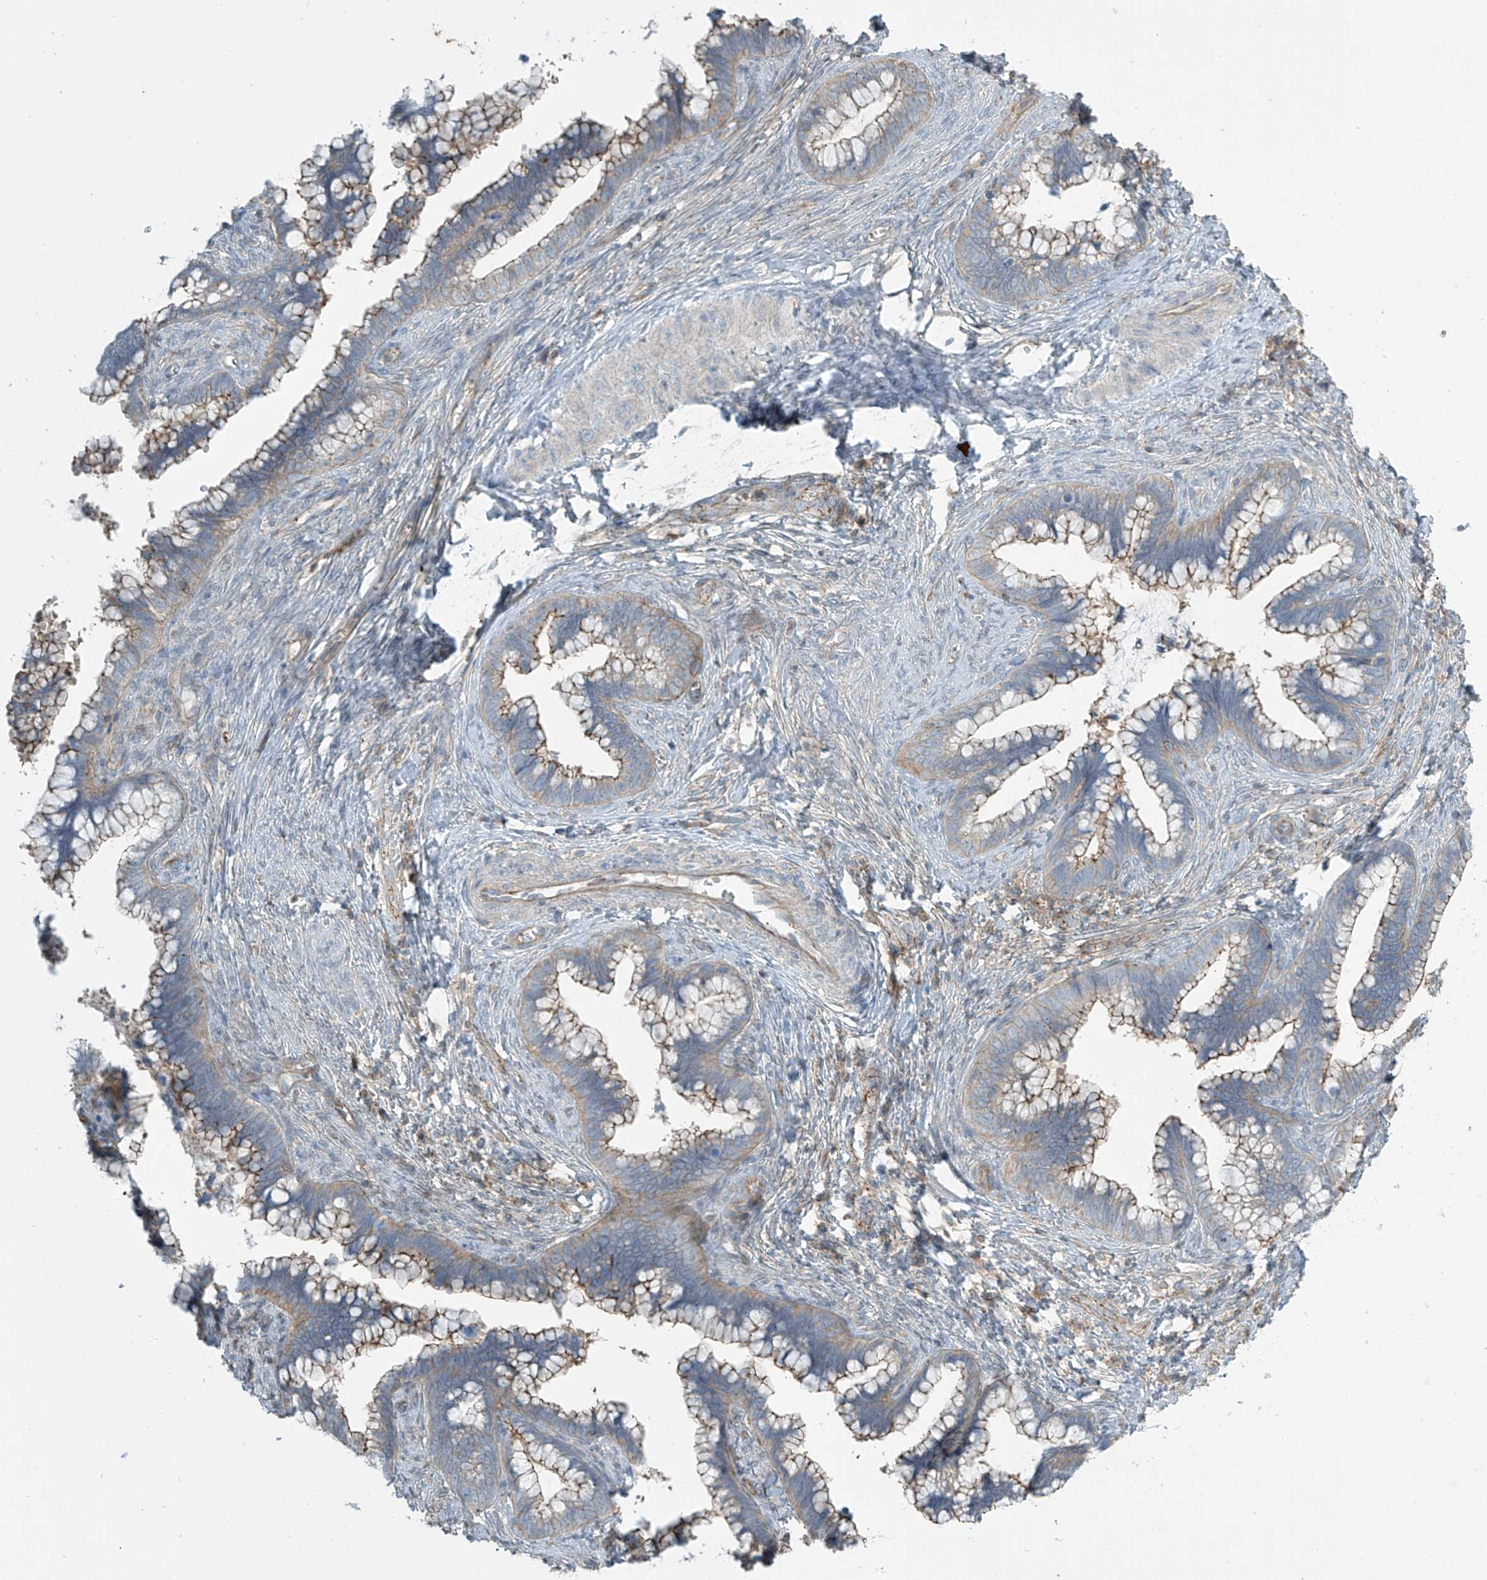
{"staining": {"intensity": "moderate", "quantity": "<25%", "location": "cytoplasmic/membranous"}, "tissue": "cervical cancer", "cell_type": "Tumor cells", "image_type": "cancer", "snomed": [{"axis": "morphology", "description": "Adenocarcinoma, NOS"}, {"axis": "topography", "description": "Cervix"}], "caption": "This micrograph shows IHC staining of human cervical adenocarcinoma, with low moderate cytoplasmic/membranous positivity in approximately <25% of tumor cells.", "gene": "SLC9A2", "patient": {"sex": "female", "age": 44}}